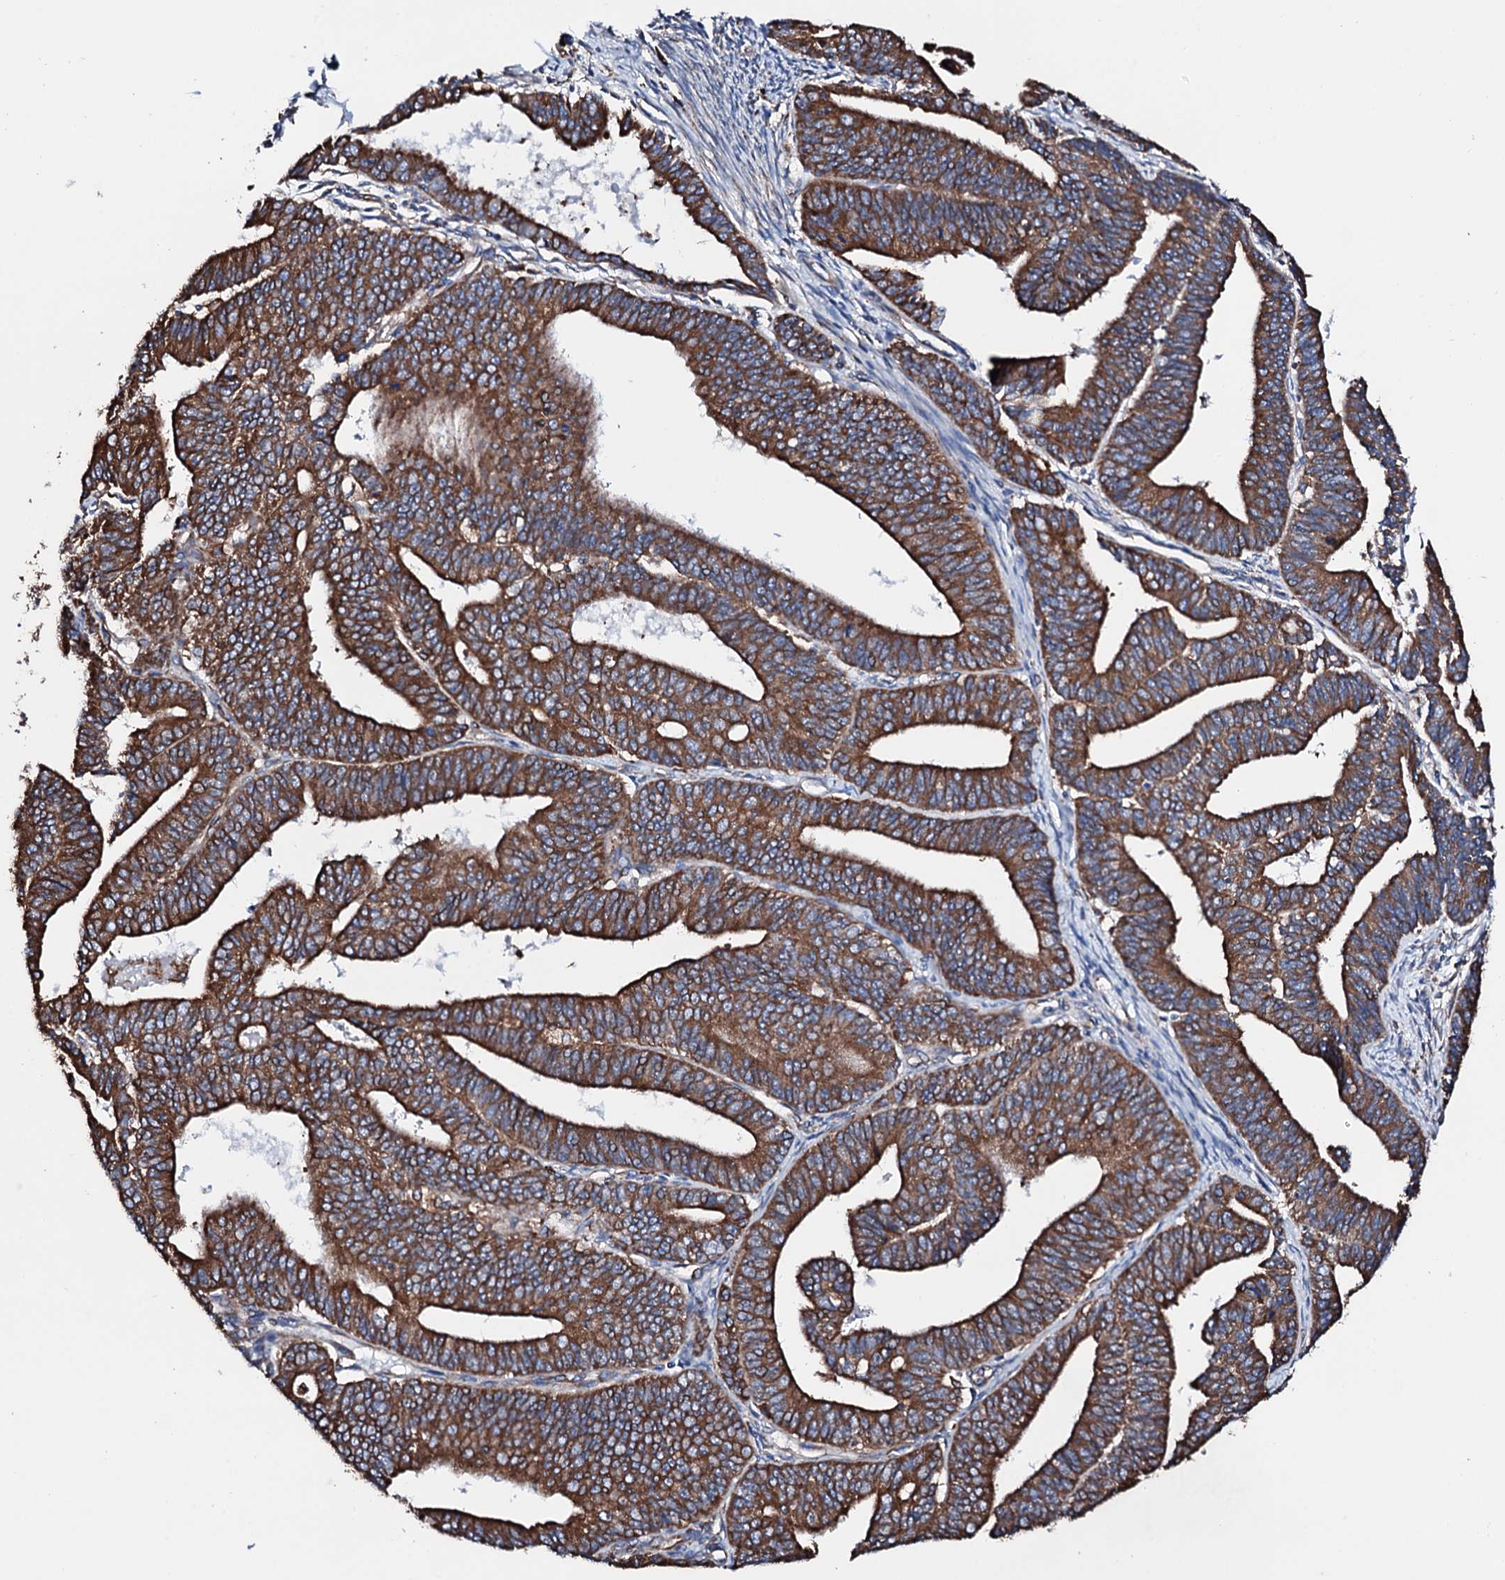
{"staining": {"intensity": "strong", "quantity": ">75%", "location": "cytoplasmic/membranous"}, "tissue": "endometrial cancer", "cell_type": "Tumor cells", "image_type": "cancer", "snomed": [{"axis": "morphology", "description": "Adenocarcinoma, NOS"}, {"axis": "topography", "description": "Endometrium"}], "caption": "Endometrial adenocarcinoma tissue demonstrates strong cytoplasmic/membranous staining in approximately >75% of tumor cells The protein of interest is stained brown, and the nuclei are stained in blue (DAB (3,3'-diaminobenzidine) IHC with brightfield microscopy, high magnification).", "gene": "AMDHD1", "patient": {"sex": "female", "age": 73}}